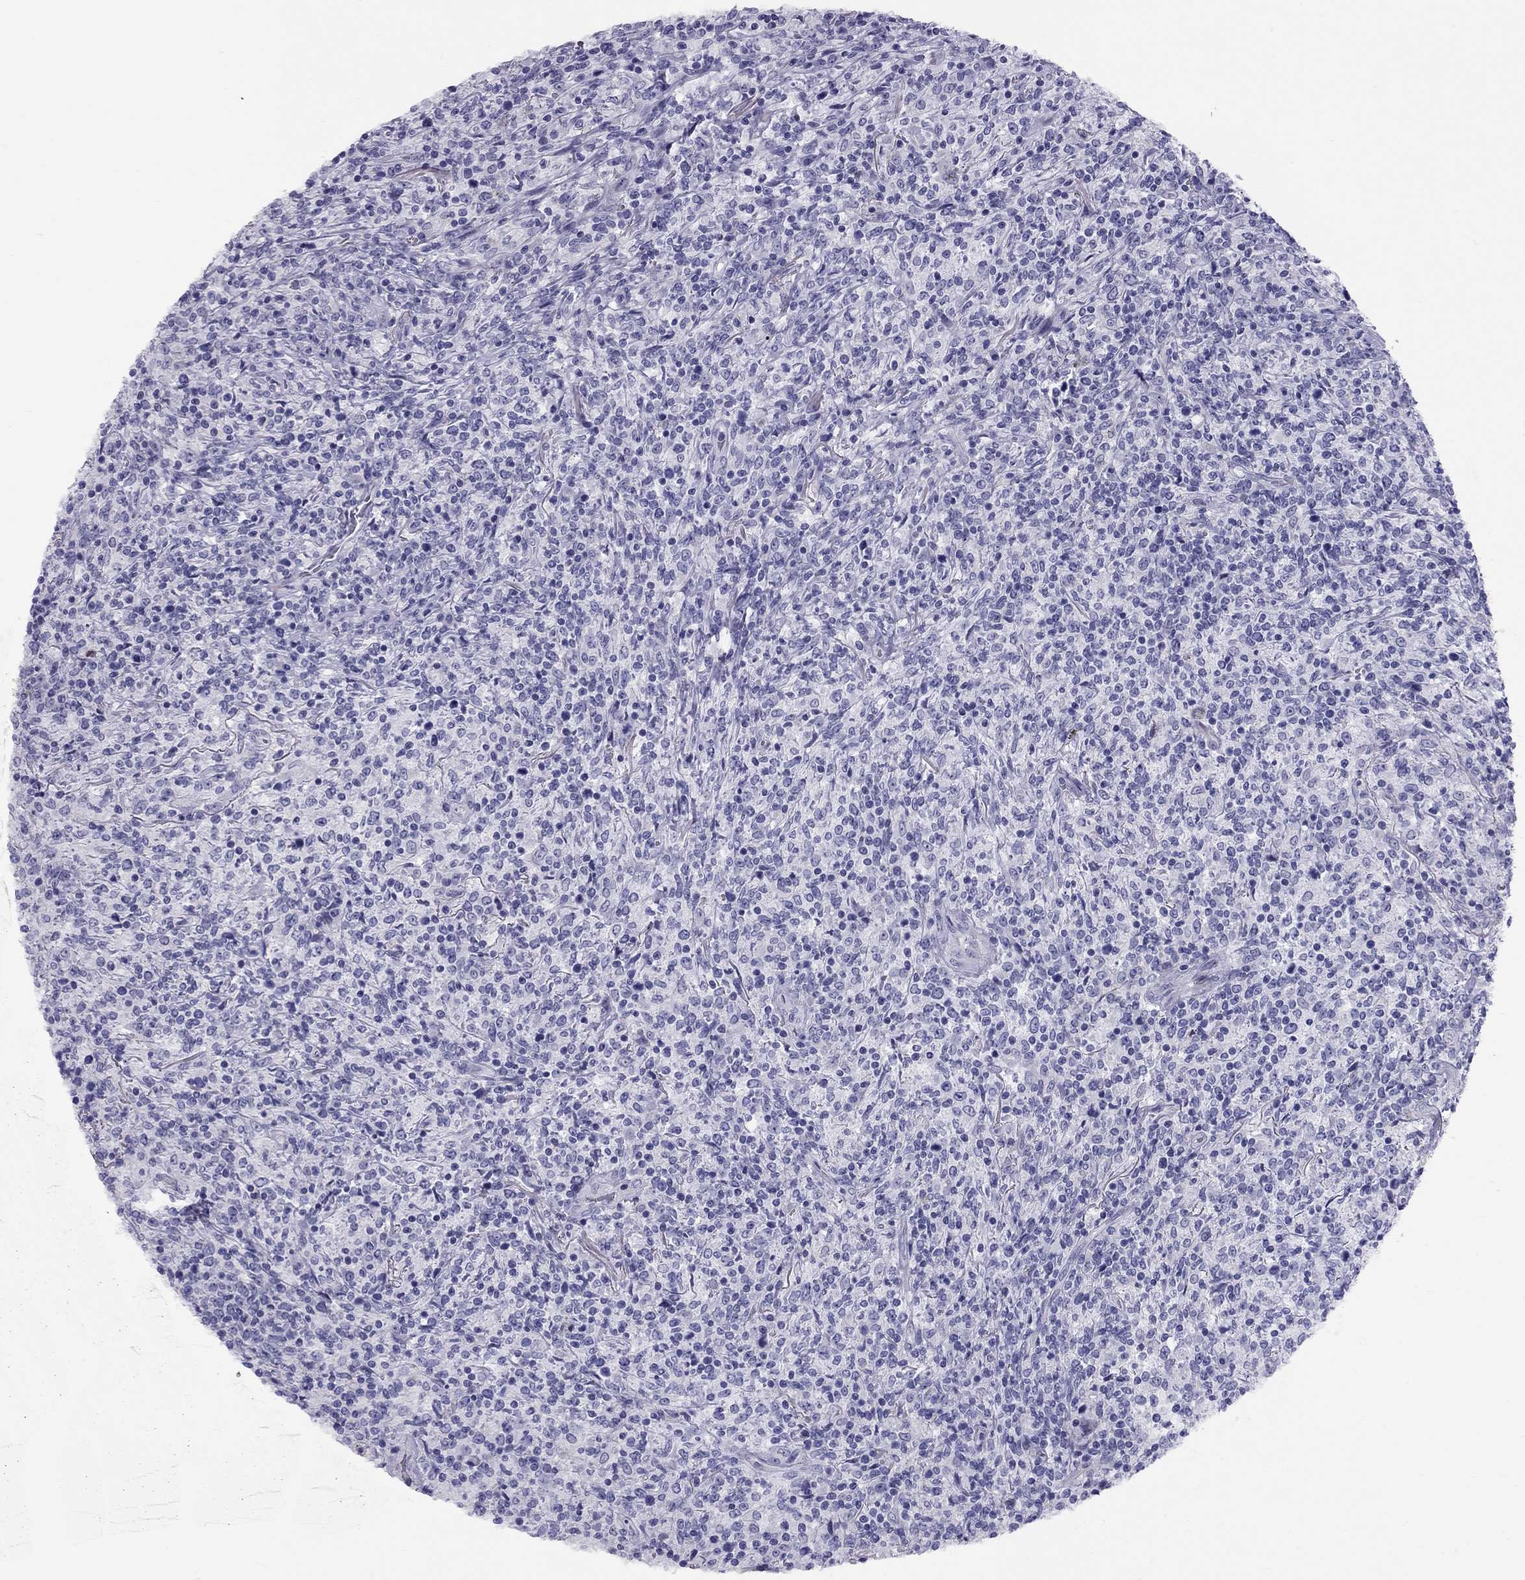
{"staining": {"intensity": "negative", "quantity": "none", "location": "none"}, "tissue": "lymphoma", "cell_type": "Tumor cells", "image_type": "cancer", "snomed": [{"axis": "morphology", "description": "Malignant lymphoma, non-Hodgkin's type, High grade"}, {"axis": "topography", "description": "Lung"}], "caption": "A high-resolution image shows immunohistochemistry staining of malignant lymphoma, non-Hodgkin's type (high-grade), which exhibits no significant expression in tumor cells.", "gene": "FSCN3", "patient": {"sex": "male", "age": 79}}